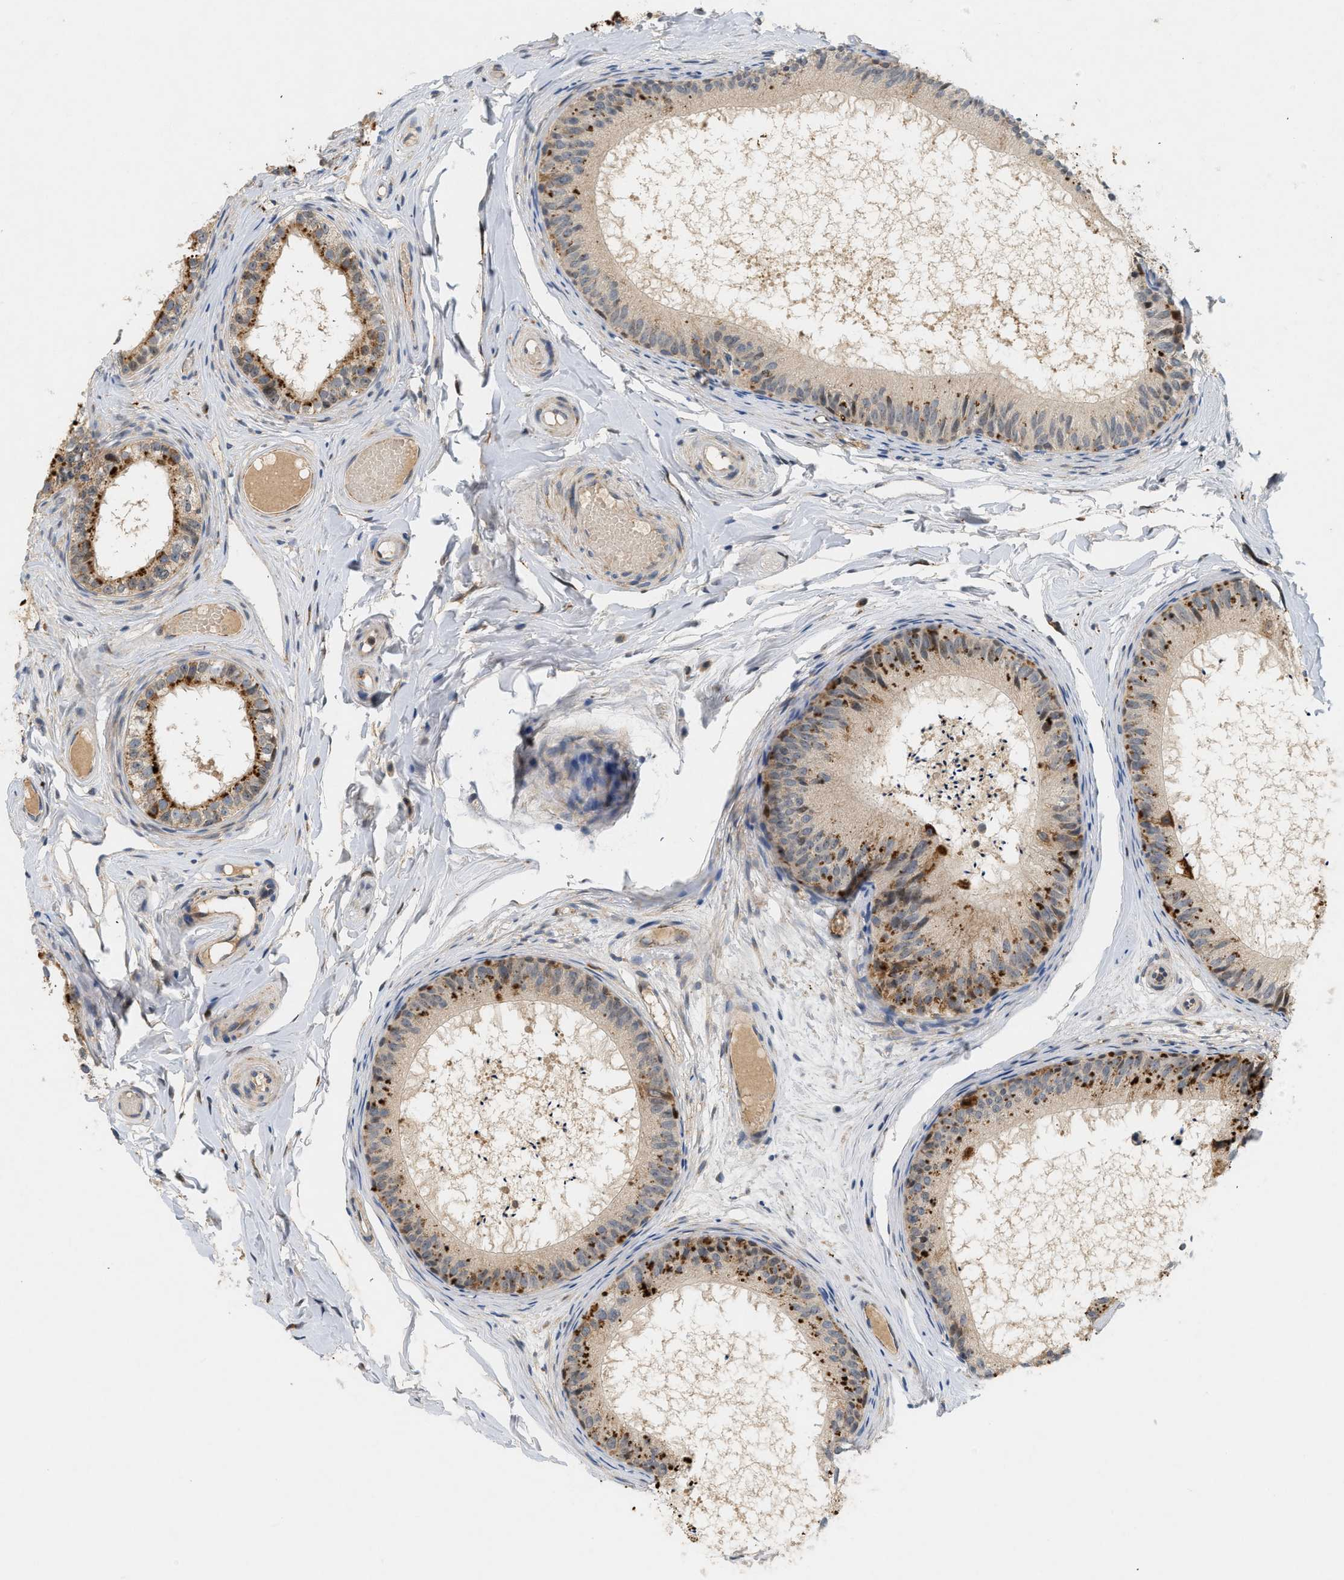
{"staining": {"intensity": "moderate", "quantity": "<25%", "location": "cytoplasmic/membranous"}, "tissue": "epididymis", "cell_type": "Glandular cells", "image_type": "normal", "snomed": [{"axis": "morphology", "description": "Normal tissue, NOS"}, {"axis": "topography", "description": "Epididymis"}], "caption": "A brown stain labels moderate cytoplasmic/membranous positivity of a protein in glandular cells of unremarkable human epididymis. (DAB (3,3'-diaminobenzidine) IHC, brown staining for protein, blue staining for nuclei).", "gene": "MCU", "patient": {"sex": "male", "age": 46}}